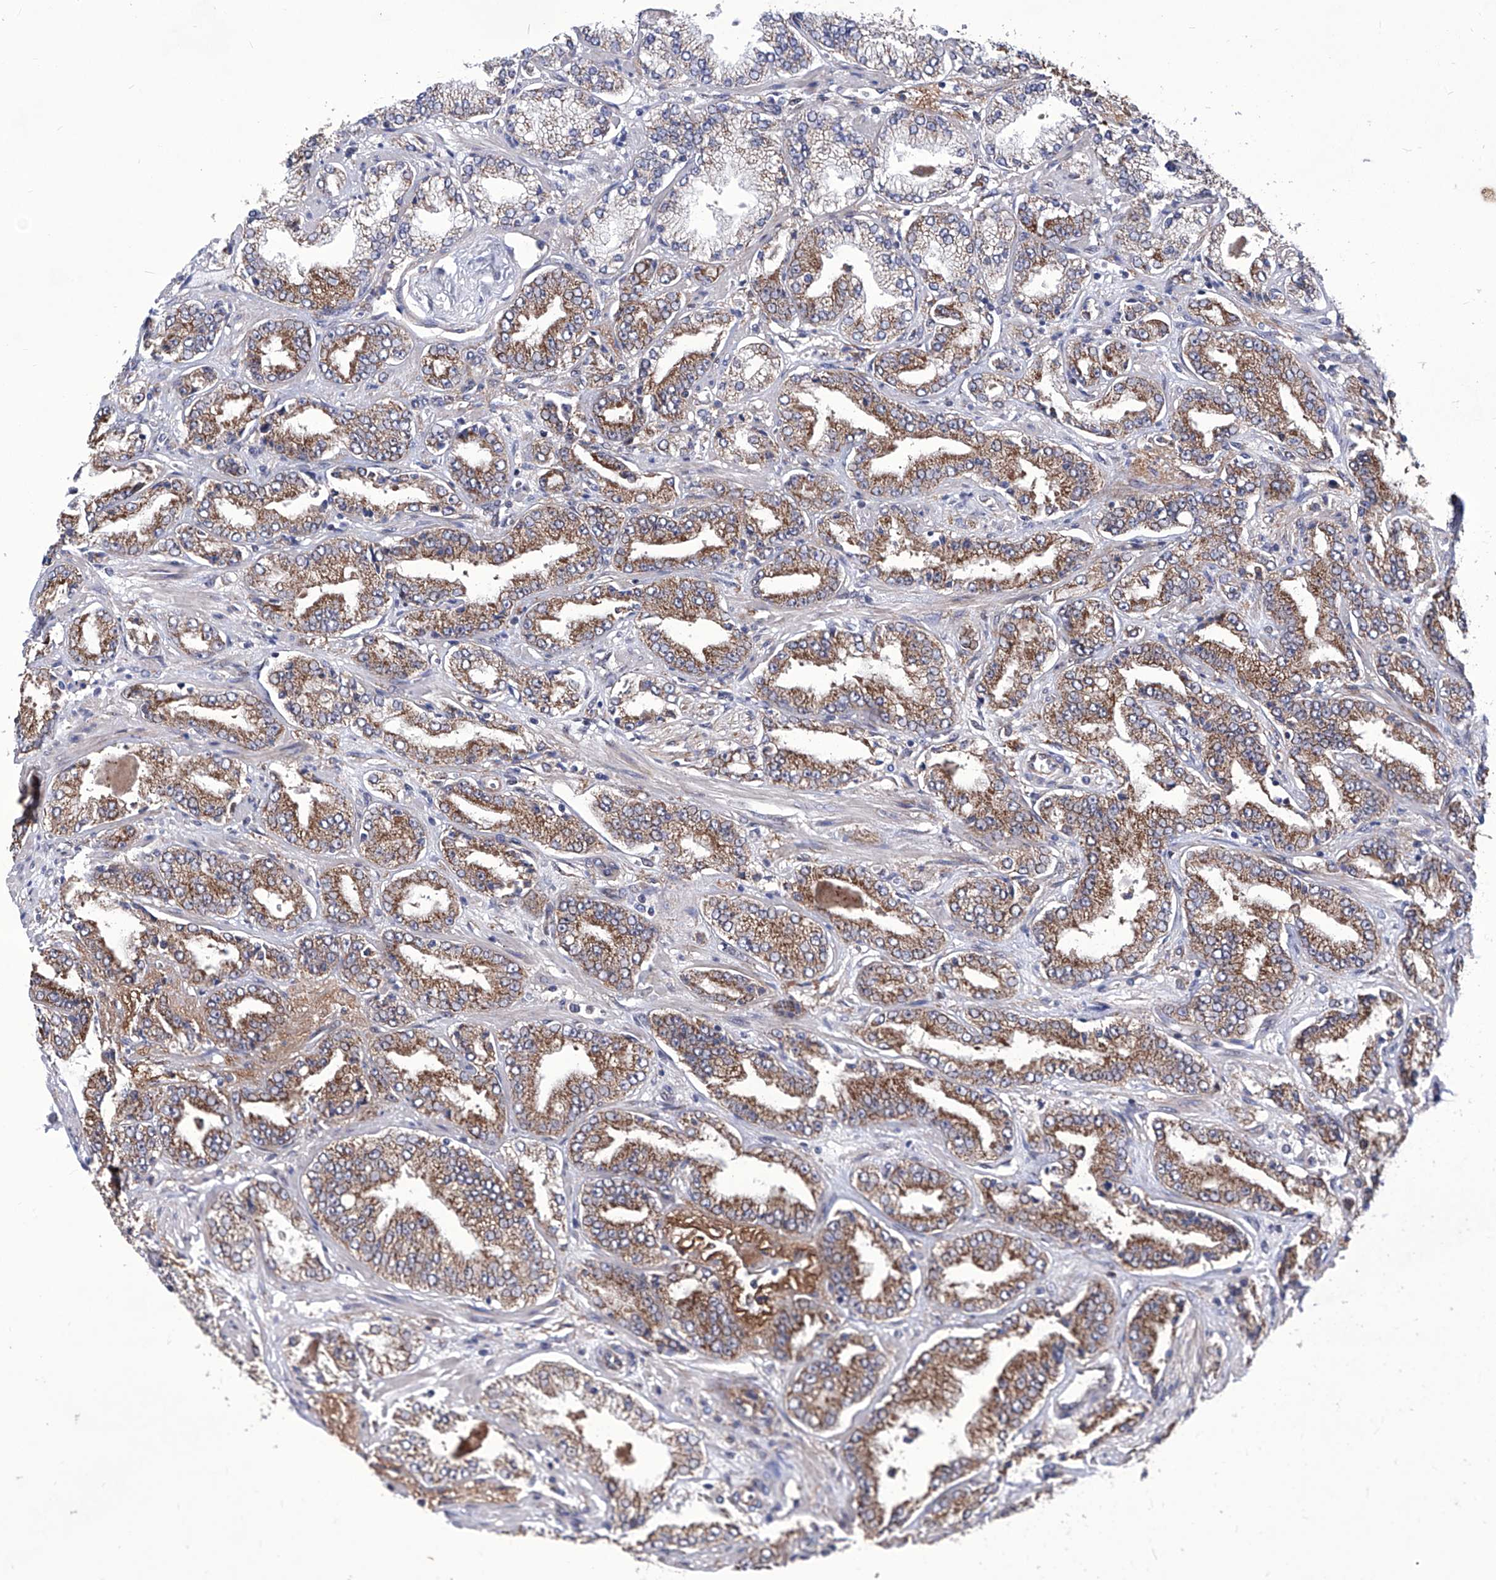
{"staining": {"intensity": "moderate", "quantity": "25%-75%", "location": "cytoplasmic/membranous"}, "tissue": "prostate cancer", "cell_type": "Tumor cells", "image_type": "cancer", "snomed": [{"axis": "morphology", "description": "Adenocarcinoma, High grade"}, {"axis": "topography", "description": "Prostate"}], "caption": "This is an image of immunohistochemistry staining of high-grade adenocarcinoma (prostate), which shows moderate expression in the cytoplasmic/membranous of tumor cells.", "gene": "KTI12", "patient": {"sex": "male", "age": 71}}